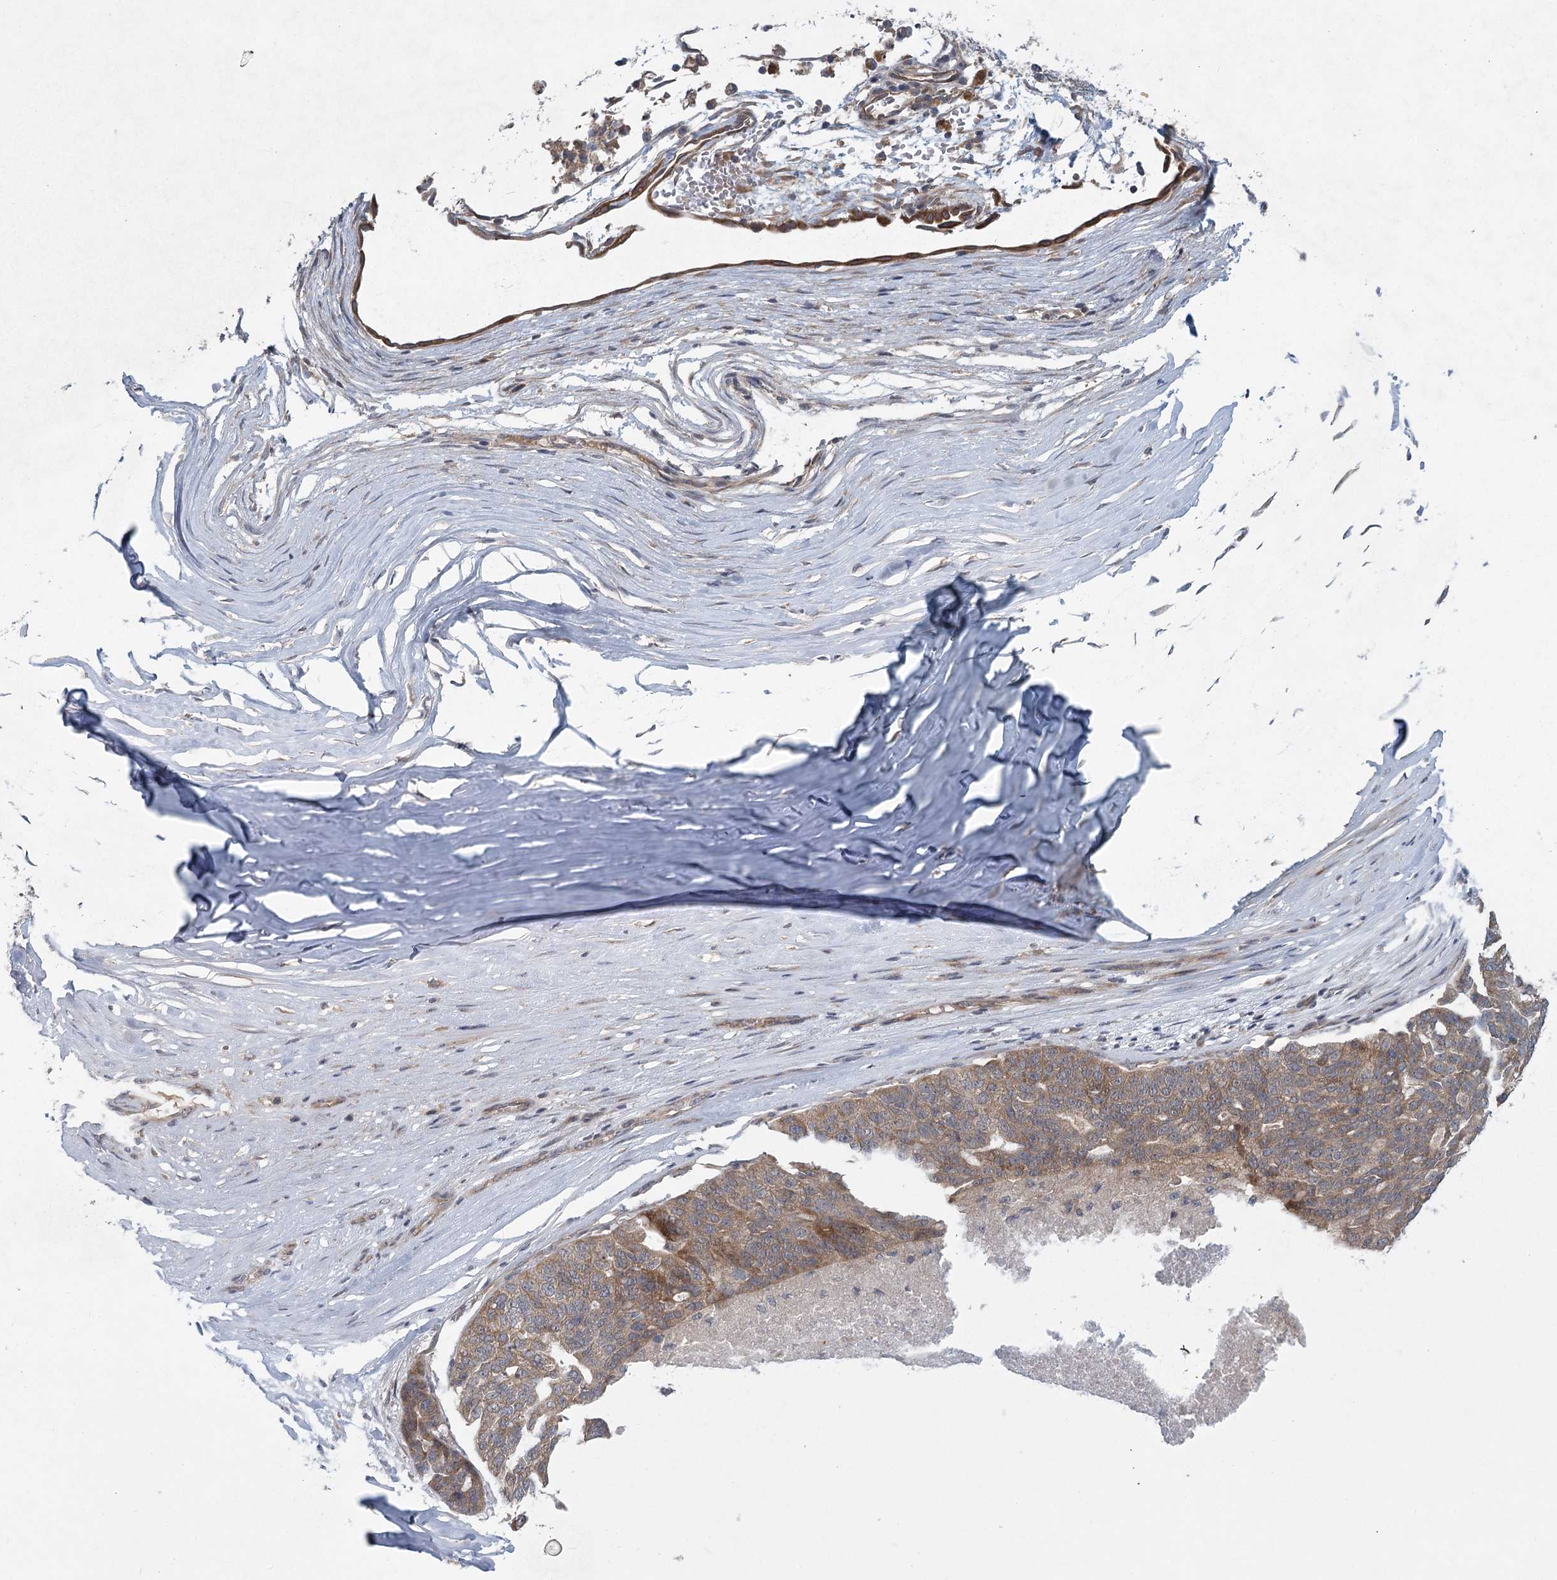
{"staining": {"intensity": "moderate", "quantity": ">75%", "location": "cytoplasmic/membranous"}, "tissue": "ovarian cancer", "cell_type": "Tumor cells", "image_type": "cancer", "snomed": [{"axis": "morphology", "description": "Cystadenocarcinoma, serous, NOS"}, {"axis": "topography", "description": "Ovary"}], "caption": "A brown stain highlights moderate cytoplasmic/membranous expression of a protein in ovarian cancer (serous cystadenocarcinoma) tumor cells. (DAB IHC with brightfield microscopy, high magnification).", "gene": "LRRC14B", "patient": {"sex": "female", "age": 59}}